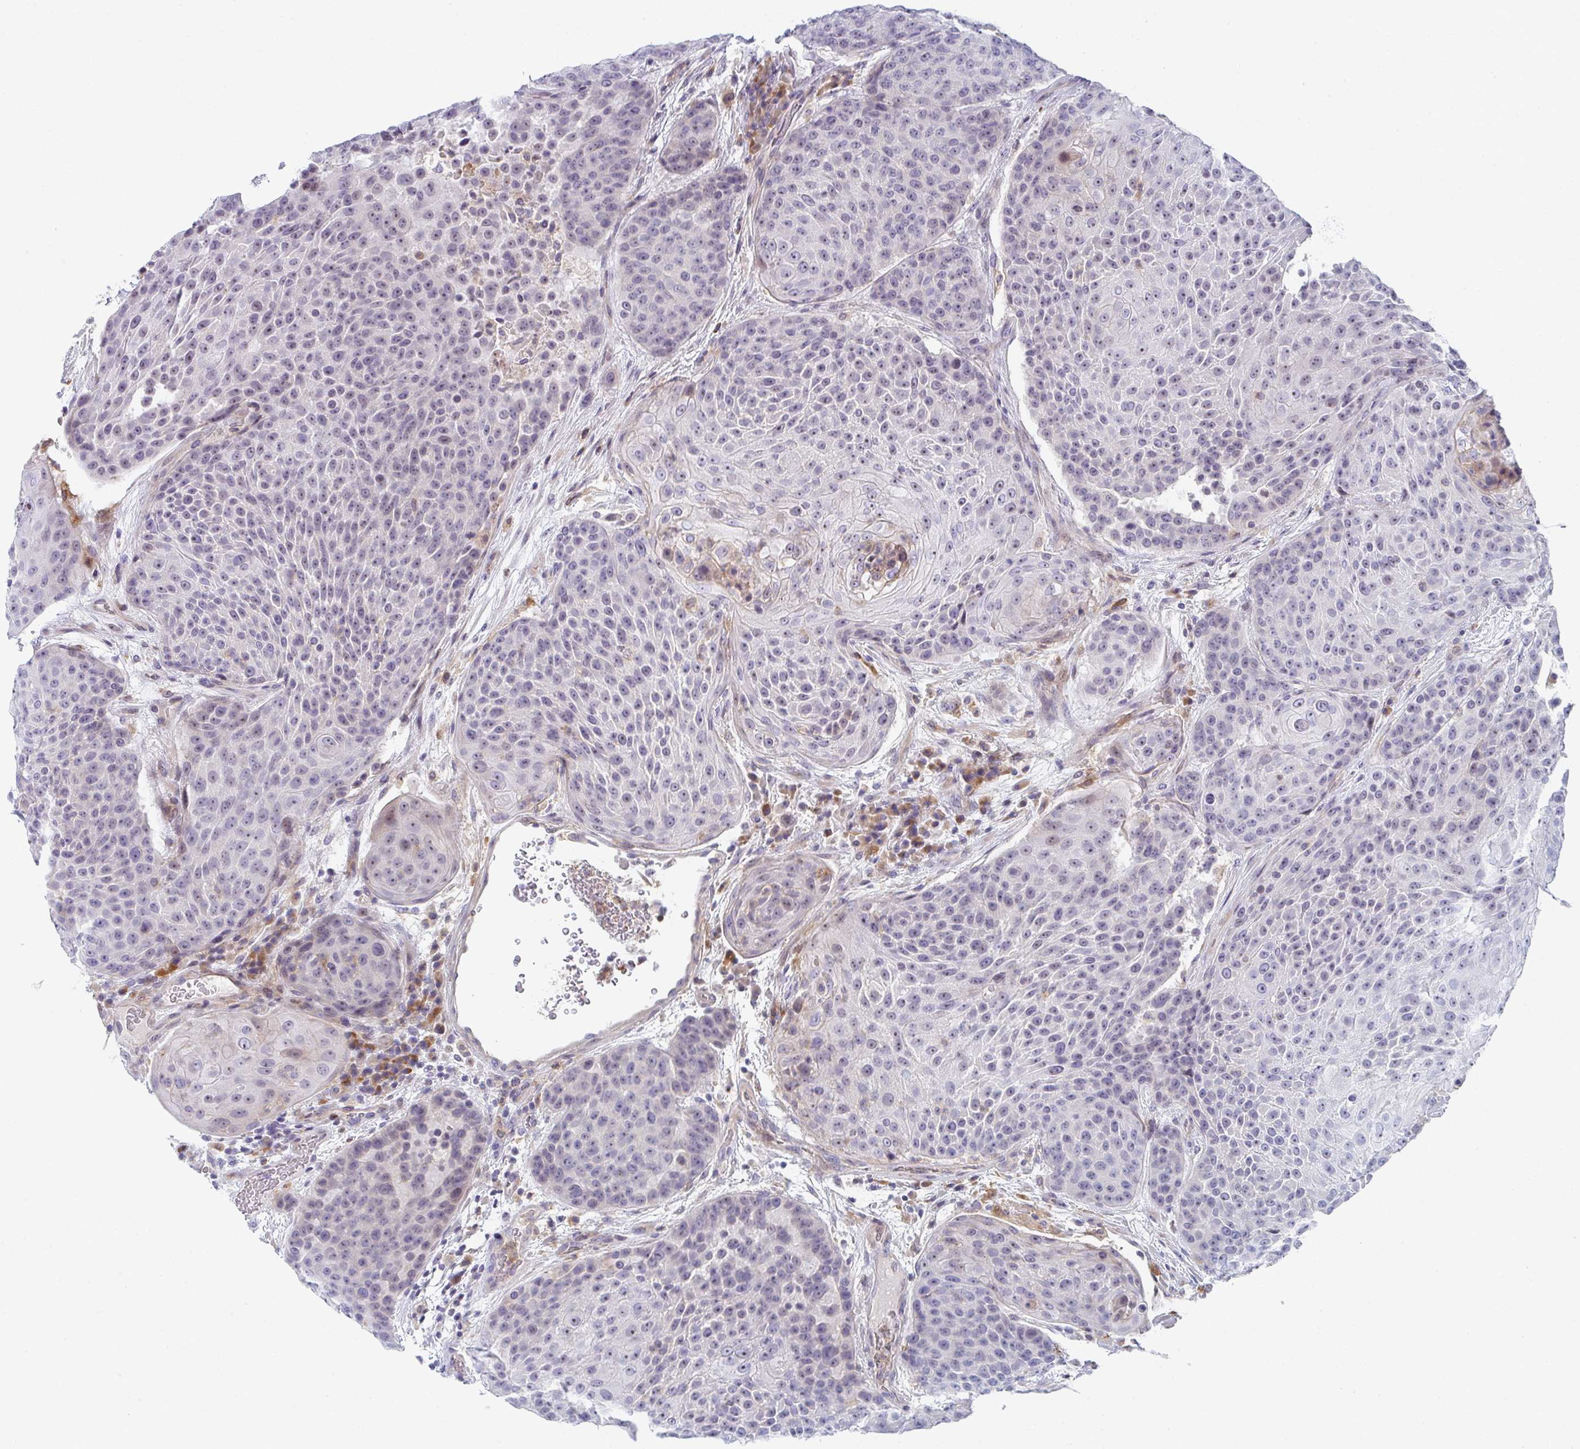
{"staining": {"intensity": "negative", "quantity": "none", "location": "none"}, "tissue": "urothelial cancer", "cell_type": "Tumor cells", "image_type": "cancer", "snomed": [{"axis": "morphology", "description": "Urothelial carcinoma, High grade"}, {"axis": "topography", "description": "Urinary bladder"}], "caption": "There is no significant positivity in tumor cells of high-grade urothelial carcinoma.", "gene": "KLHL33", "patient": {"sex": "female", "age": 63}}